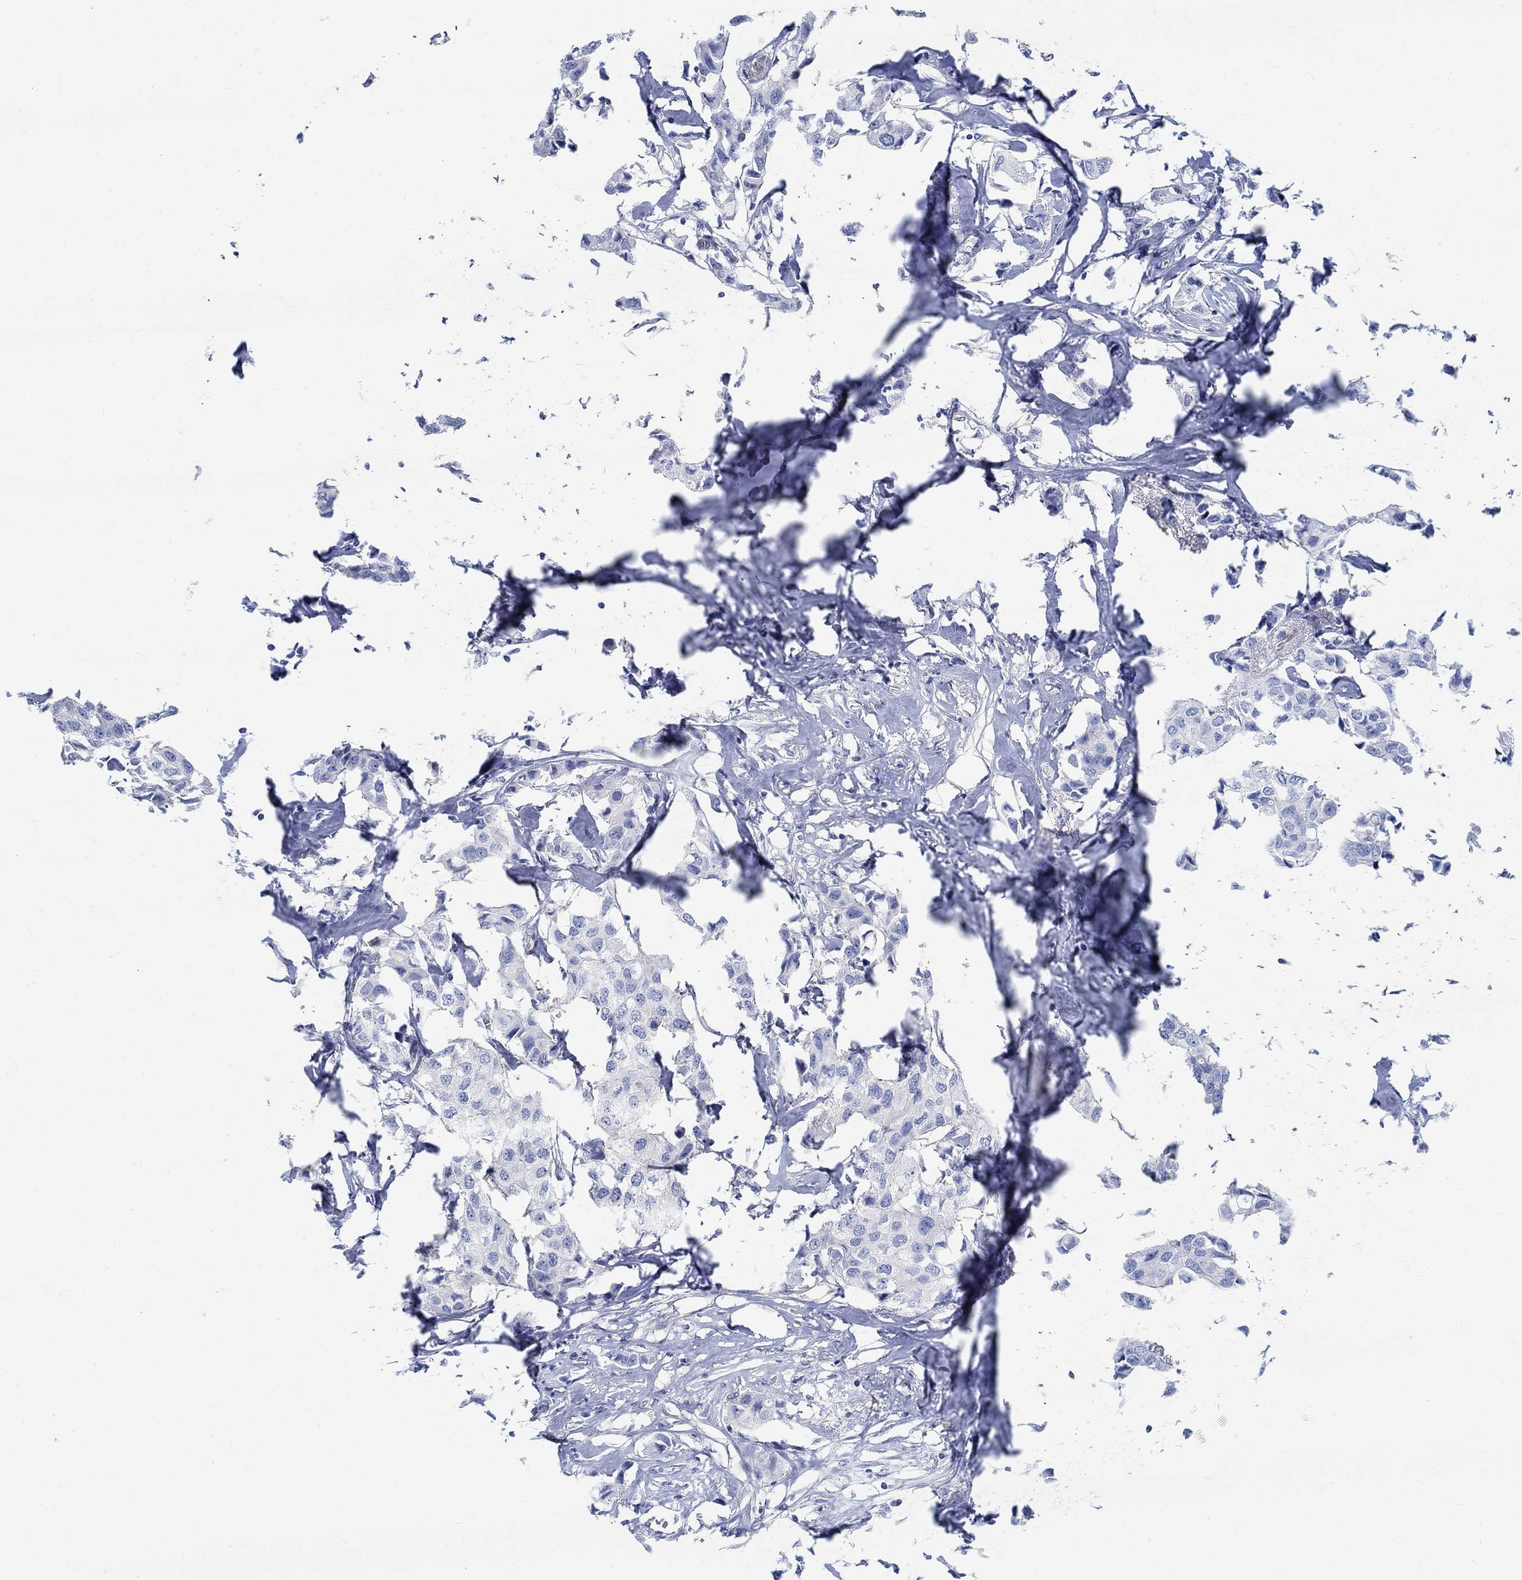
{"staining": {"intensity": "negative", "quantity": "none", "location": "none"}, "tissue": "breast cancer", "cell_type": "Tumor cells", "image_type": "cancer", "snomed": [{"axis": "morphology", "description": "Duct carcinoma"}, {"axis": "topography", "description": "Breast"}], "caption": "DAB immunohistochemical staining of human breast cancer (intraductal carcinoma) displays no significant expression in tumor cells.", "gene": "TMEM198", "patient": {"sex": "female", "age": 80}}